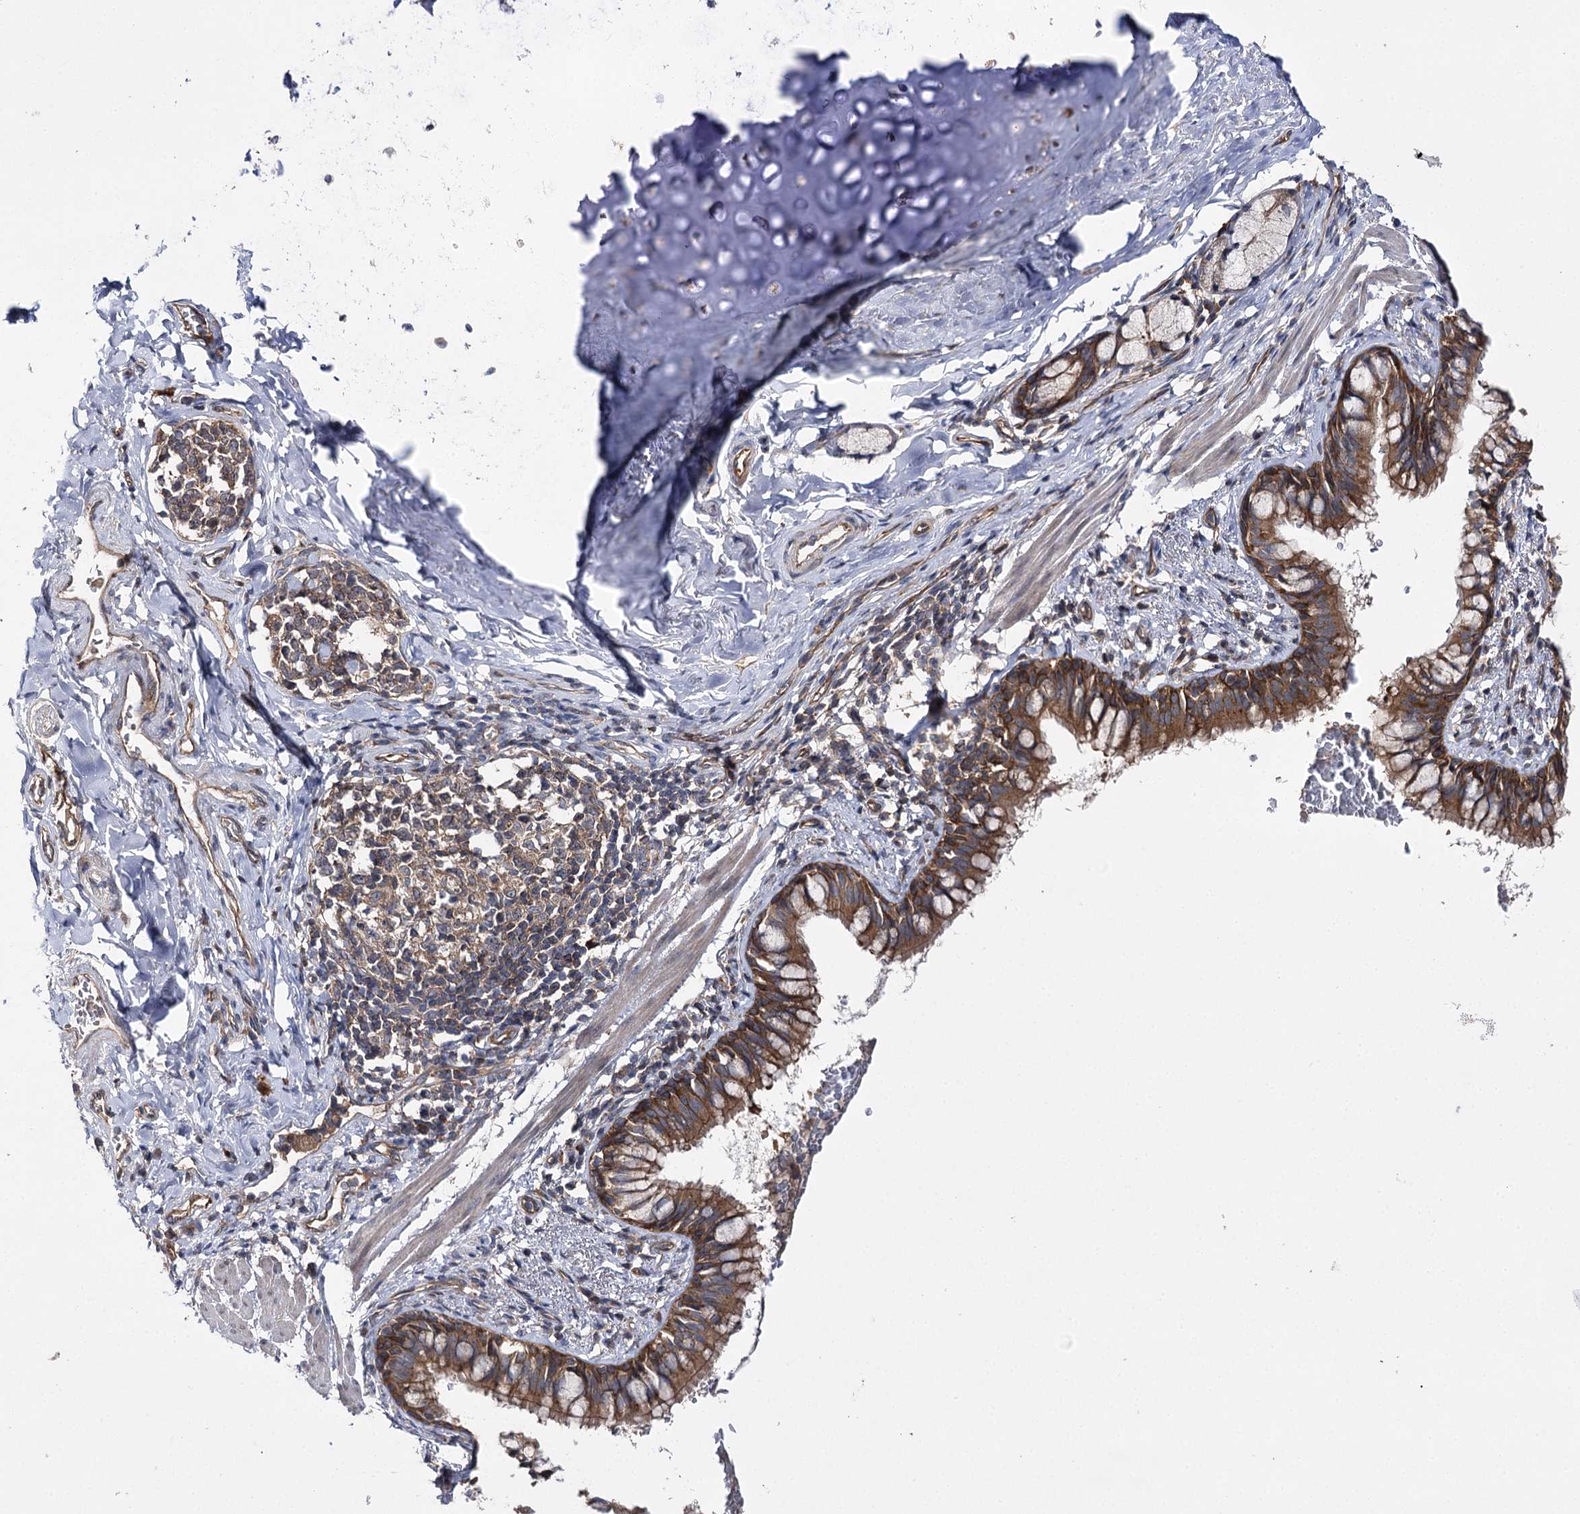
{"staining": {"intensity": "strong", "quantity": ">75%", "location": "cytoplasmic/membranous"}, "tissue": "bronchus", "cell_type": "Respiratory epithelial cells", "image_type": "normal", "snomed": [{"axis": "morphology", "description": "Normal tissue, NOS"}, {"axis": "topography", "description": "Cartilage tissue"}, {"axis": "topography", "description": "Bronchus"}], "caption": "The immunohistochemical stain labels strong cytoplasmic/membranous positivity in respiratory epithelial cells of normal bronchus.", "gene": "BCR", "patient": {"sex": "female", "age": 36}}